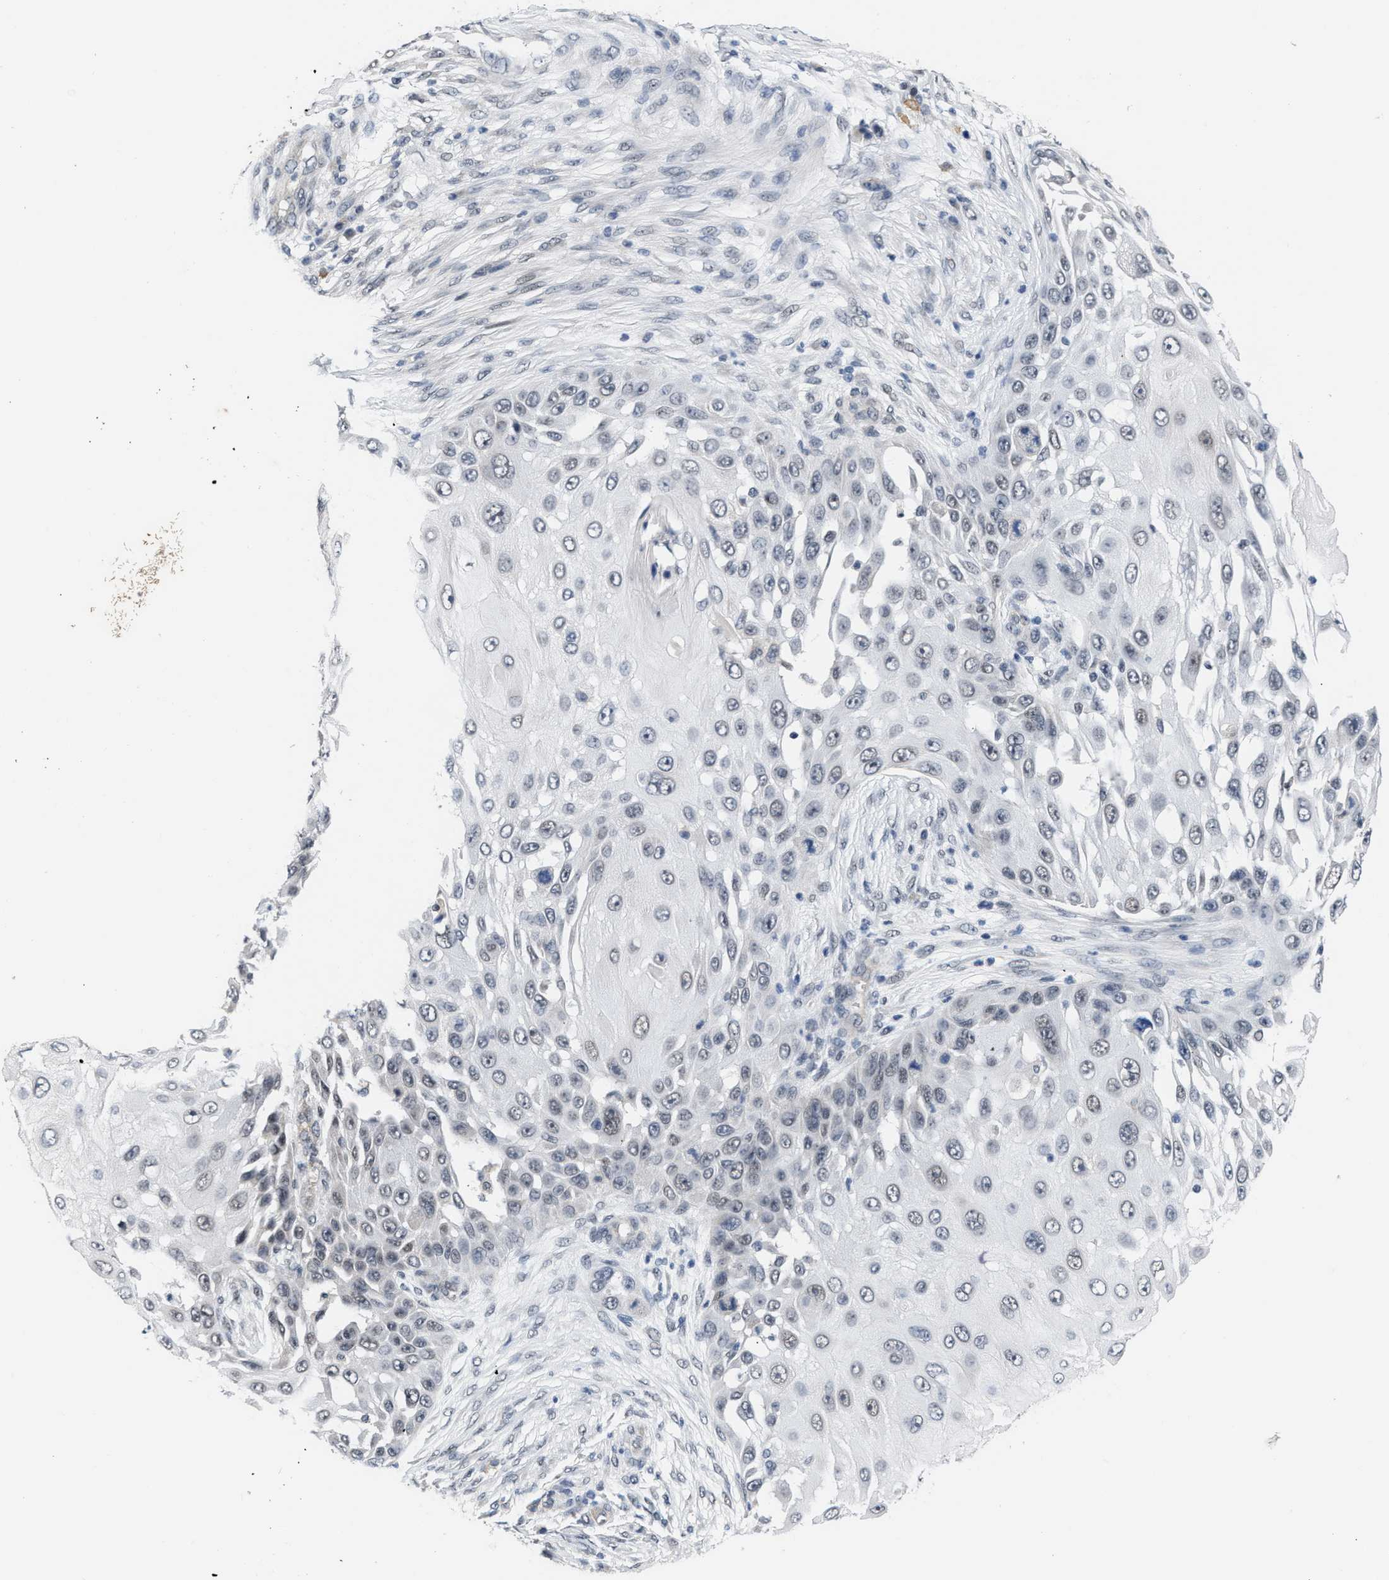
{"staining": {"intensity": "negative", "quantity": "none", "location": "none"}, "tissue": "skin cancer", "cell_type": "Tumor cells", "image_type": "cancer", "snomed": [{"axis": "morphology", "description": "Squamous cell carcinoma, NOS"}, {"axis": "topography", "description": "Skin"}], "caption": "Skin squamous cell carcinoma was stained to show a protein in brown. There is no significant expression in tumor cells. (Stains: DAB immunohistochemistry (IHC) with hematoxylin counter stain, Microscopy: brightfield microscopy at high magnification).", "gene": "TXNRD3", "patient": {"sex": "female", "age": 44}}